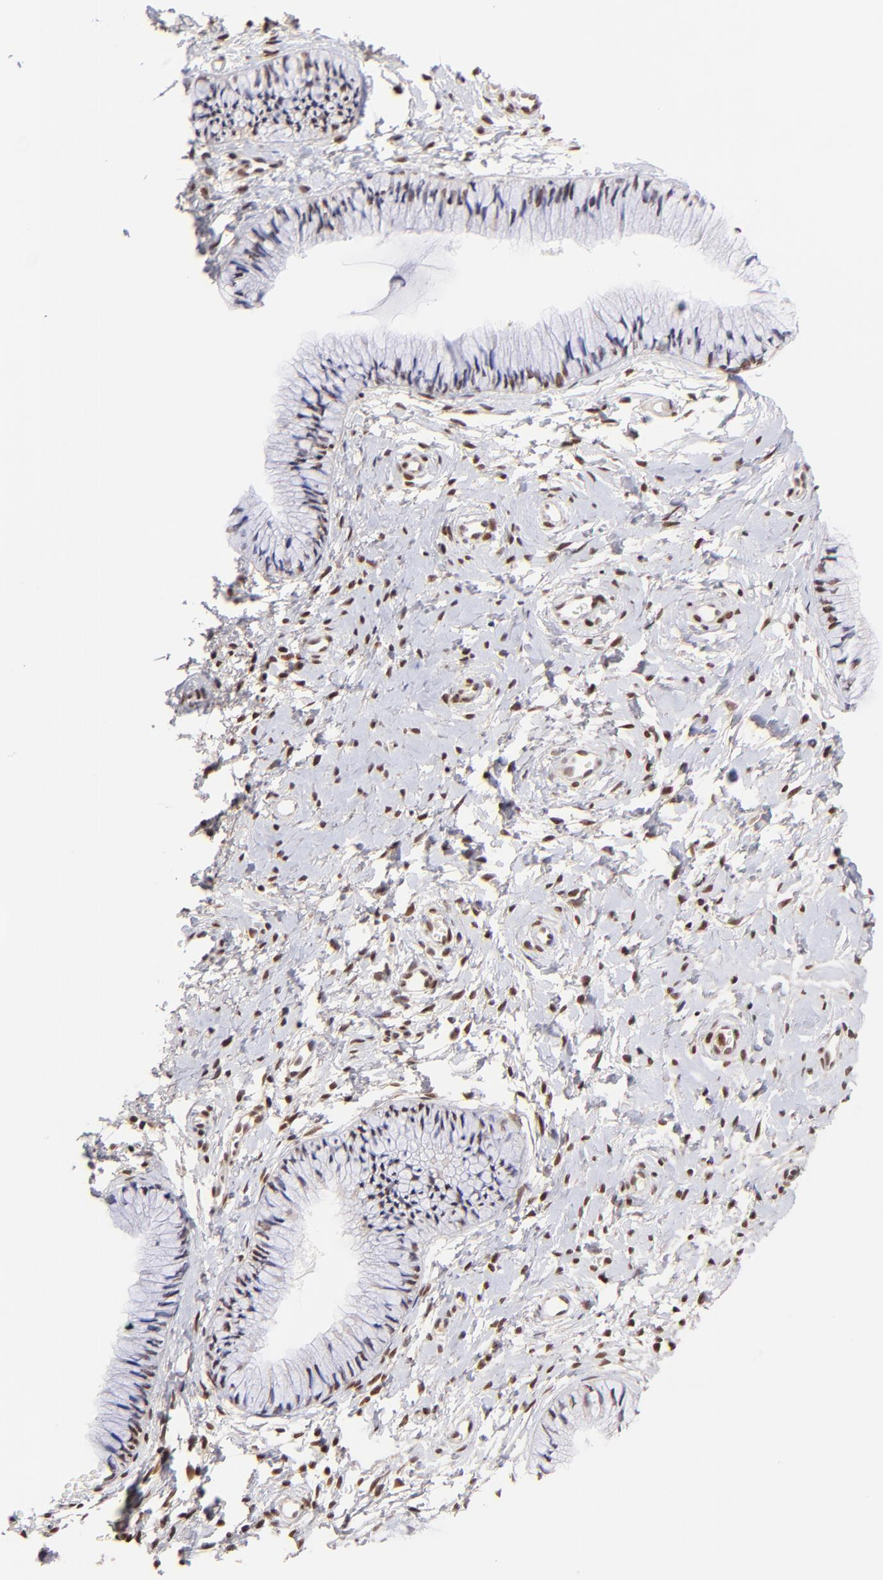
{"staining": {"intensity": "moderate", "quantity": ">75%", "location": "nuclear"}, "tissue": "cervix", "cell_type": "Glandular cells", "image_type": "normal", "snomed": [{"axis": "morphology", "description": "Normal tissue, NOS"}, {"axis": "topography", "description": "Cervix"}], "caption": "An image showing moderate nuclear staining in about >75% of glandular cells in benign cervix, as visualized by brown immunohistochemical staining.", "gene": "MIDEAS", "patient": {"sex": "female", "age": 46}}